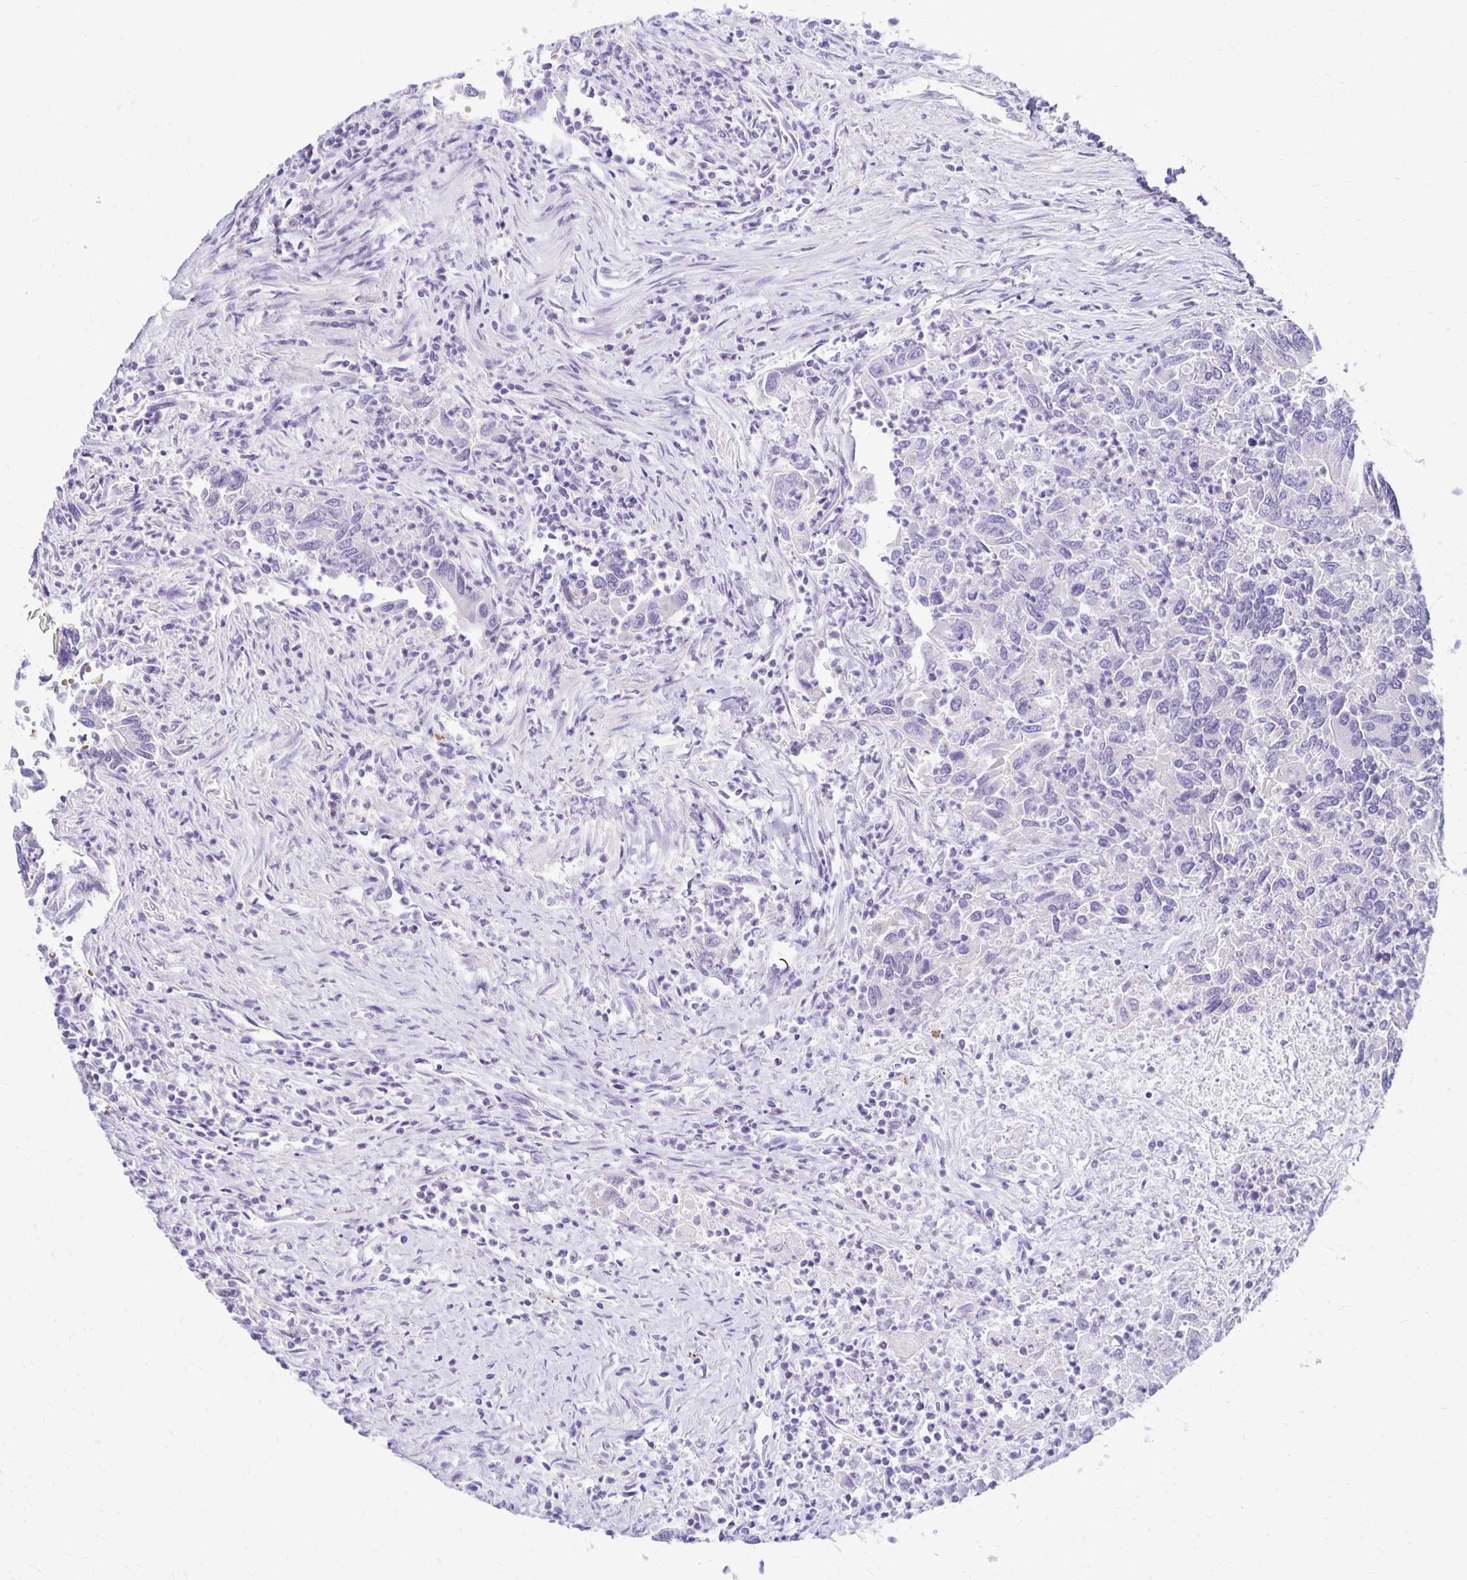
{"staining": {"intensity": "negative", "quantity": "none", "location": "none"}, "tissue": "colorectal cancer", "cell_type": "Tumor cells", "image_type": "cancer", "snomed": [{"axis": "morphology", "description": "Adenocarcinoma, NOS"}, {"axis": "topography", "description": "Colon"}], "caption": "This is an immunohistochemistry (IHC) image of human adenocarcinoma (colorectal). There is no expression in tumor cells.", "gene": "FNTB", "patient": {"sex": "female", "age": 67}}